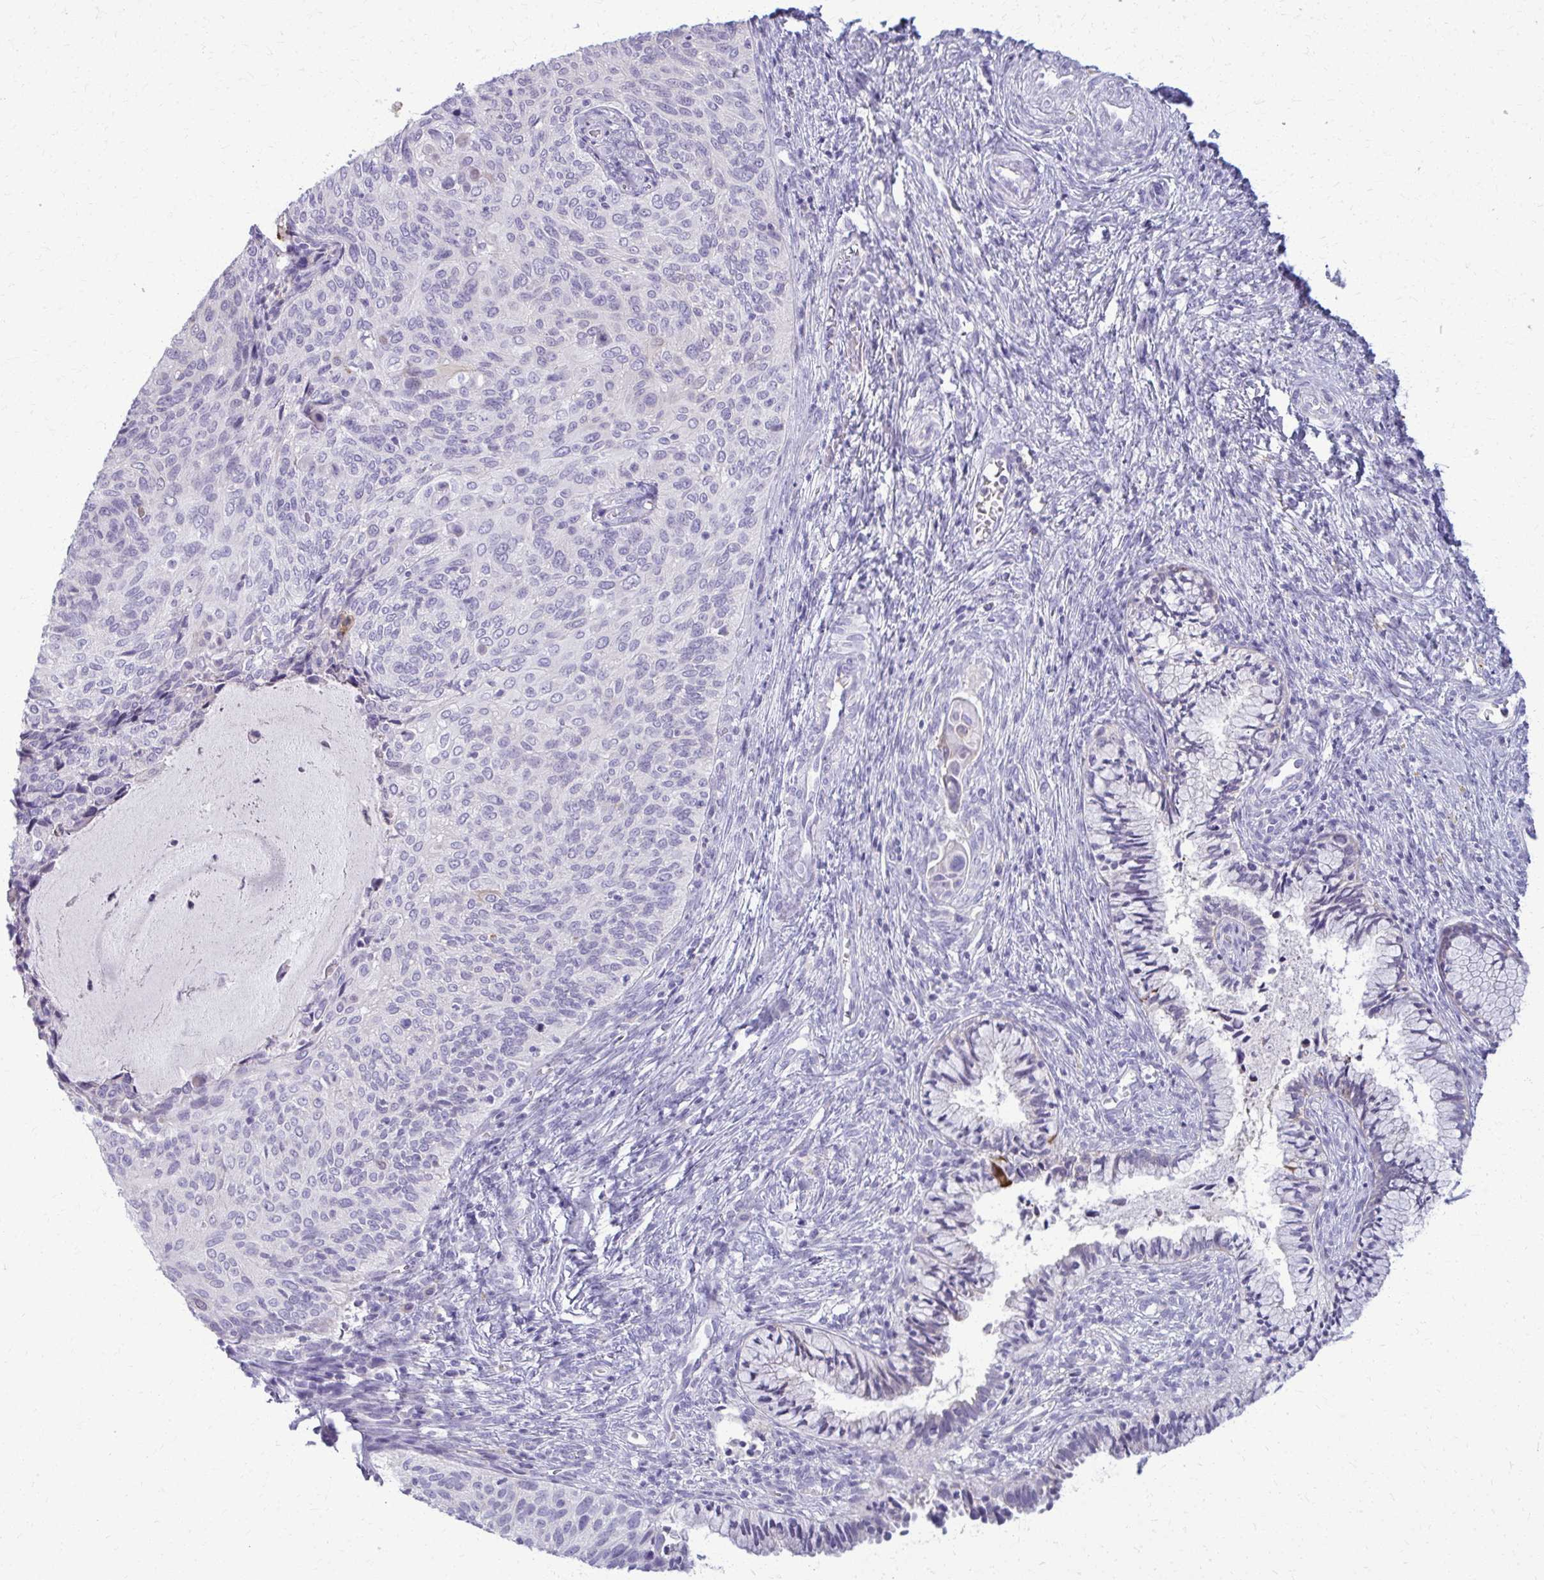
{"staining": {"intensity": "weak", "quantity": "<25%", "location": "cytoplasmic/membranous"}, "tissue": "cervical cancer", "cell_type": "Tumor cells", "image_type": "cancer", "snomed": [{"axis": "morphology", "description": "Squamous cell carcinoma, NOS"}, {"axis": "topography", "description": "Cervix"}], "caption": "Immunohistochemical staining of human squamous cell carcinoma (cervical) reveals no significant positivity in tumor cells.", "gene": "OR4M1", "patient": {"sex": "female", "age": 49}}